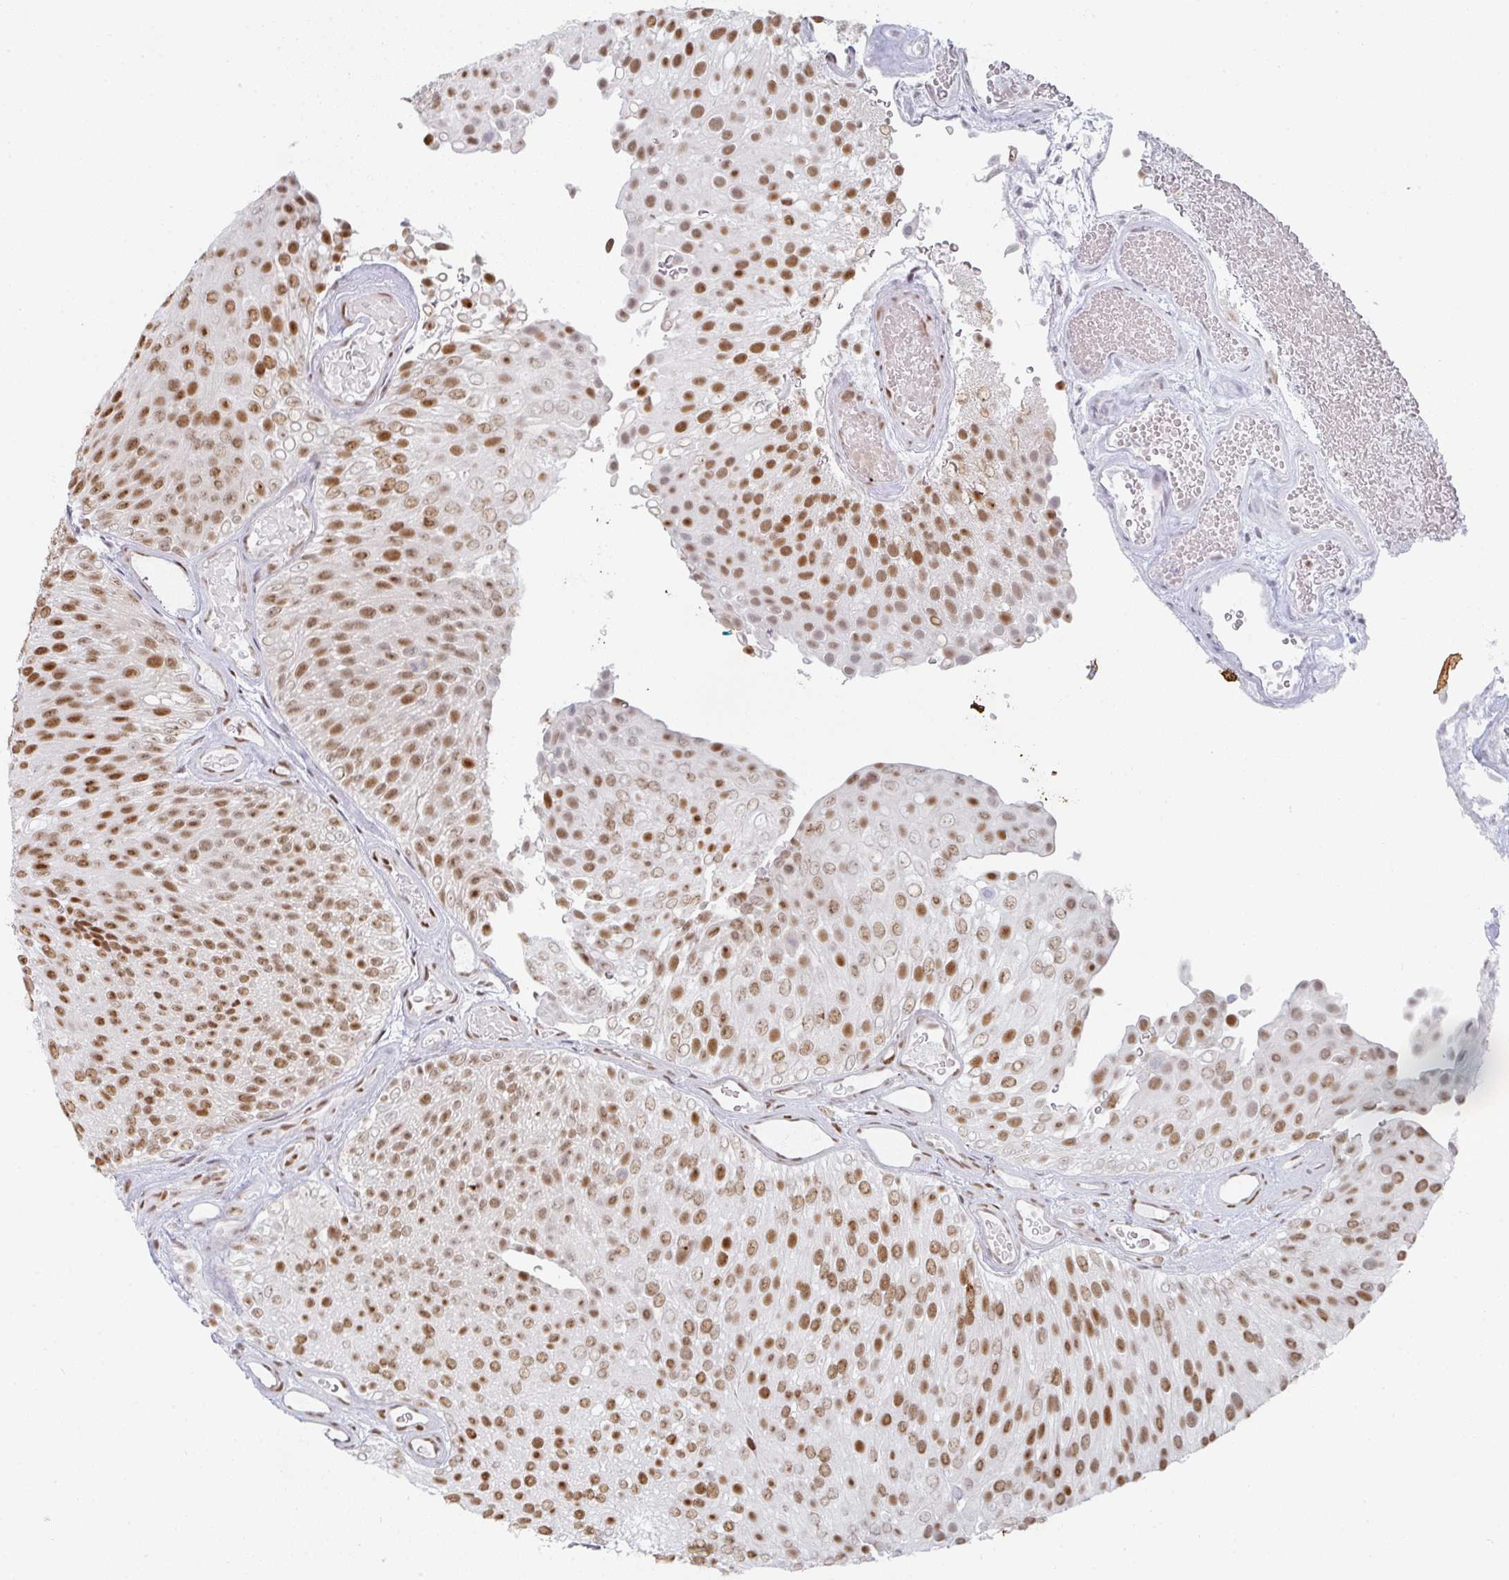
{"staining": {"intensity": "strong", "quantity": ">75%", "location": "nuclear"}, "tissue": "urothelial cancer", "cell_type": "Tumor cells", "image_type": "cancer", "snomed": [{"axis": "morphology", "description": "Urothelial carcinoma, Low grade"}, {"axis": "topography", "description": "Urinary bladder"}], "caption": "Urothelial cancer was stained to show a protein in brown. There is high levels of strong nuclear staining in approximately >75% of tumor cells. The staining was performed using DAB to visualize the protein expression in brown, while the nuclei were stained in blue with hematoxylin (Magnification: 20x).", "gene": "POU2AF2", "patient": {"sex": "male", "age": 78}}